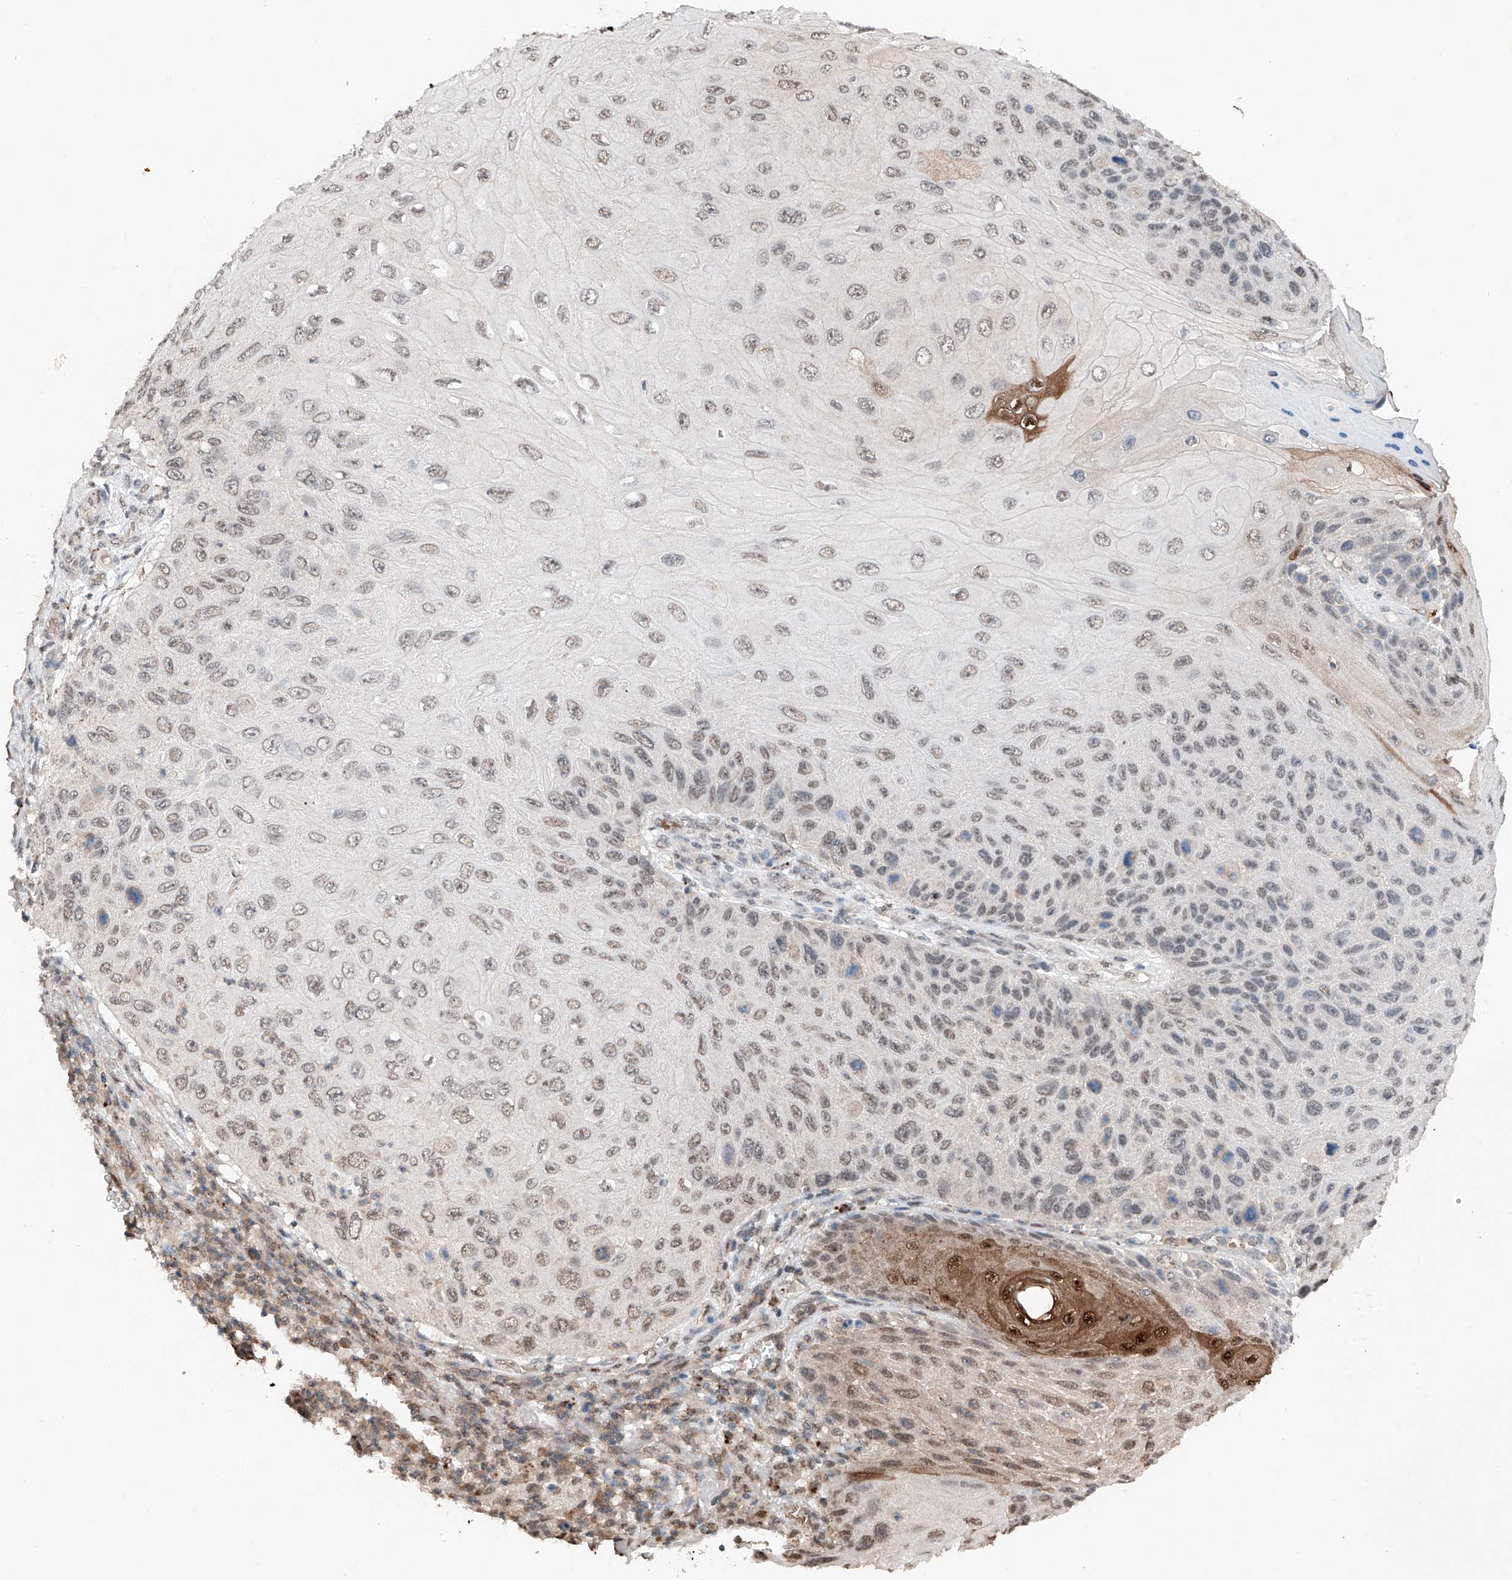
{"staining": {"intensity": "moderate", "quantity": "<25%", "location": "cytoplasmic/membranous,nuclear"}, "tissue": "skin cancer", "cell_type": "Tumor cells", "image_type": "cancer", "snomed": [{"axis": "morphology", "description": "Squamous cell carcinoma, NOS"}, {"axis": "topography", "description": "Skin"}], "caption": "An immunohistochemistry image of tumor tissue is shown. Protein staining in brown shows moderate cytoplasmic/membranous and nuclear positivity in skin squamous cell carcinoma within tumor cells.", "gene": "TBX4", "patient": {"sex": "female", "age": 88}}